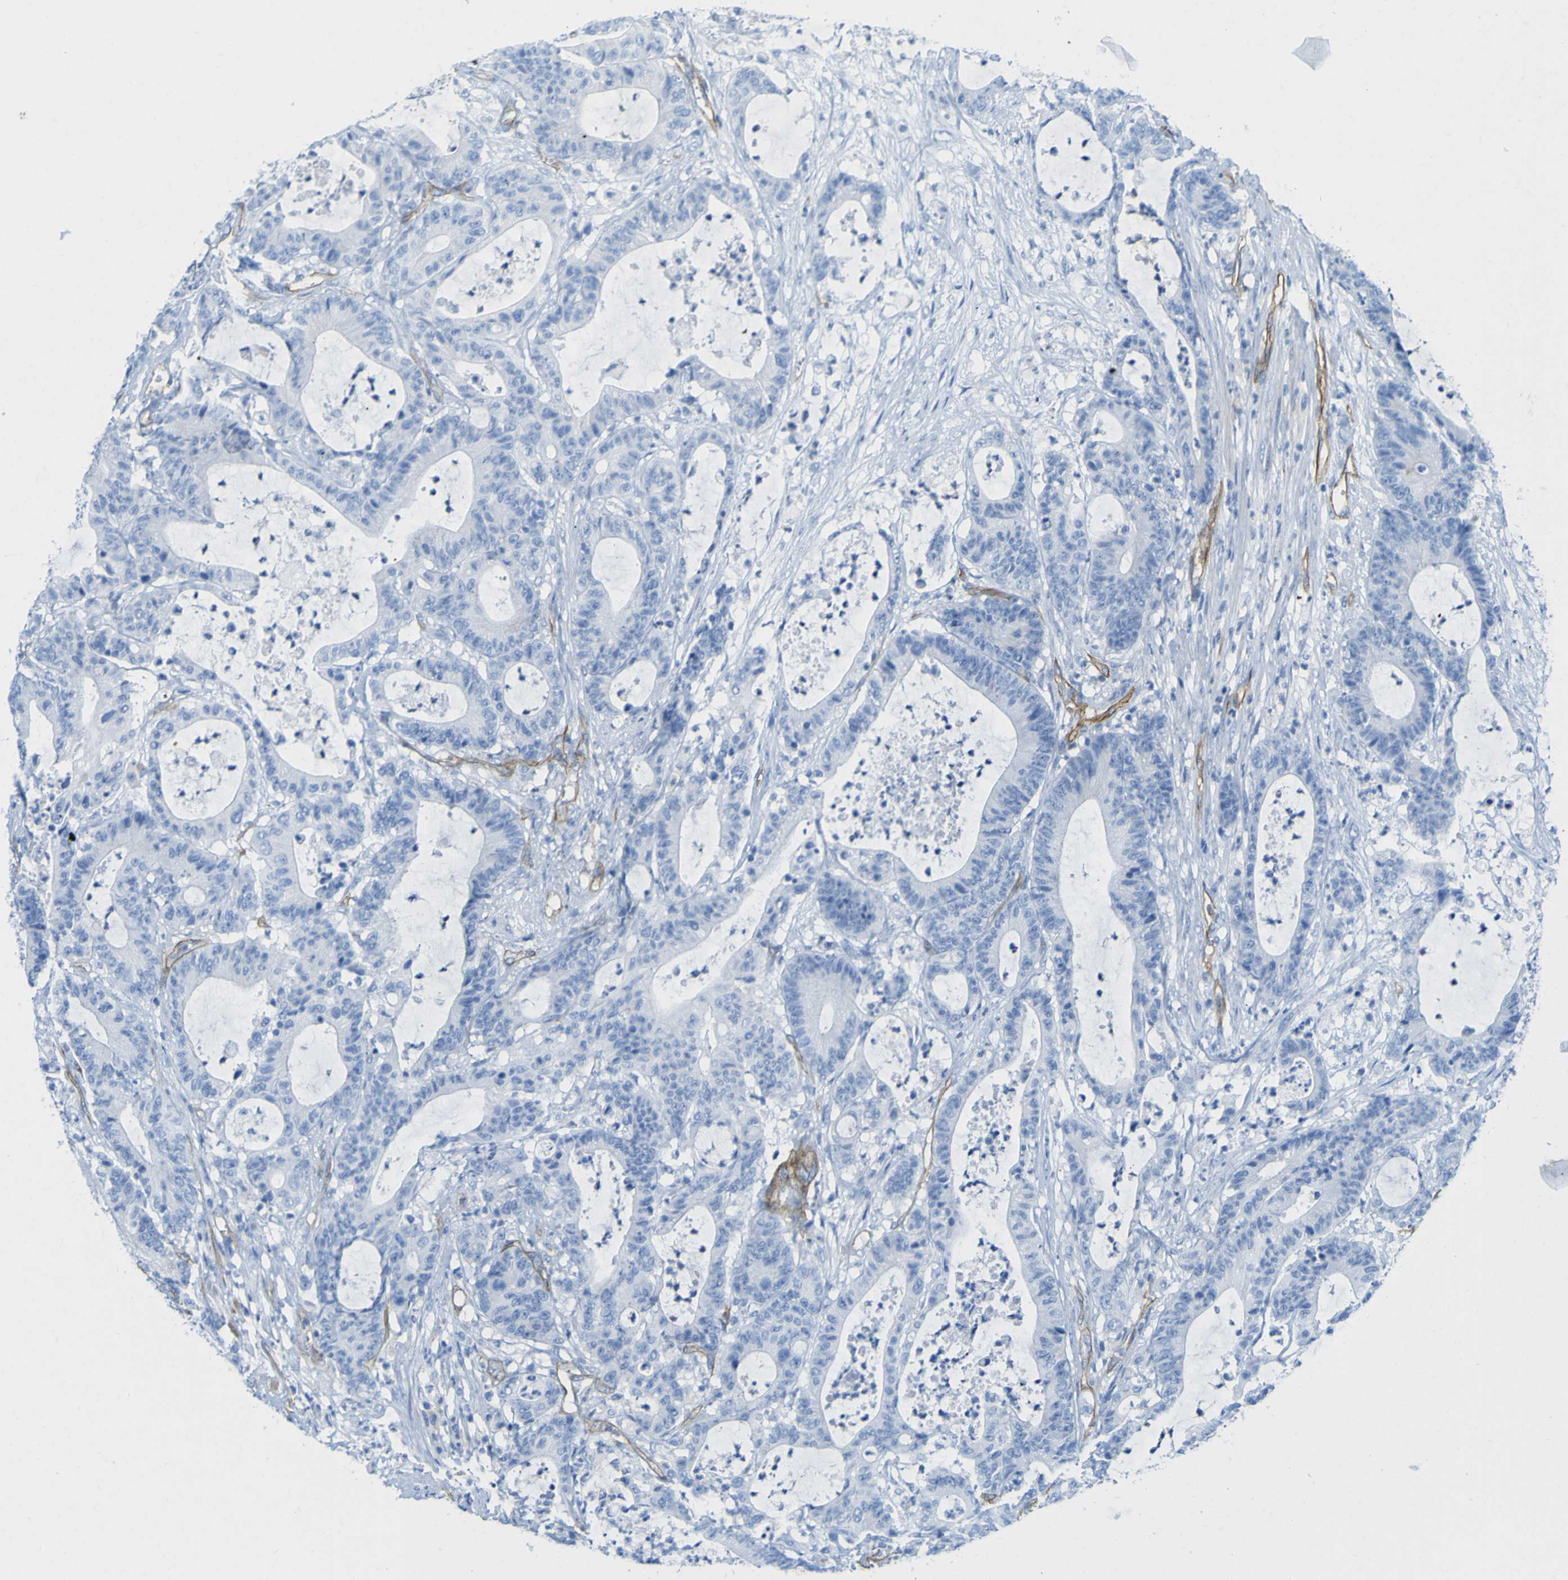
{"staining": {"intensity": "negative", "quantity": "none", "location": "none"}, "tissue": "colorectal cancer", "cell_type": "Tumor cells", "image_type": "cancer", "snomed": [{"axis": "morphology", "description": "Adenocarcinoma, NOS"}, {"axis": "topography", "description": "Colon"}], "caption": "Tumor cells are negative for protein expression in human adenocarcinoma (colorectal).", "gene": "CD93", "patient": {"sex": "female", "age": 84}}